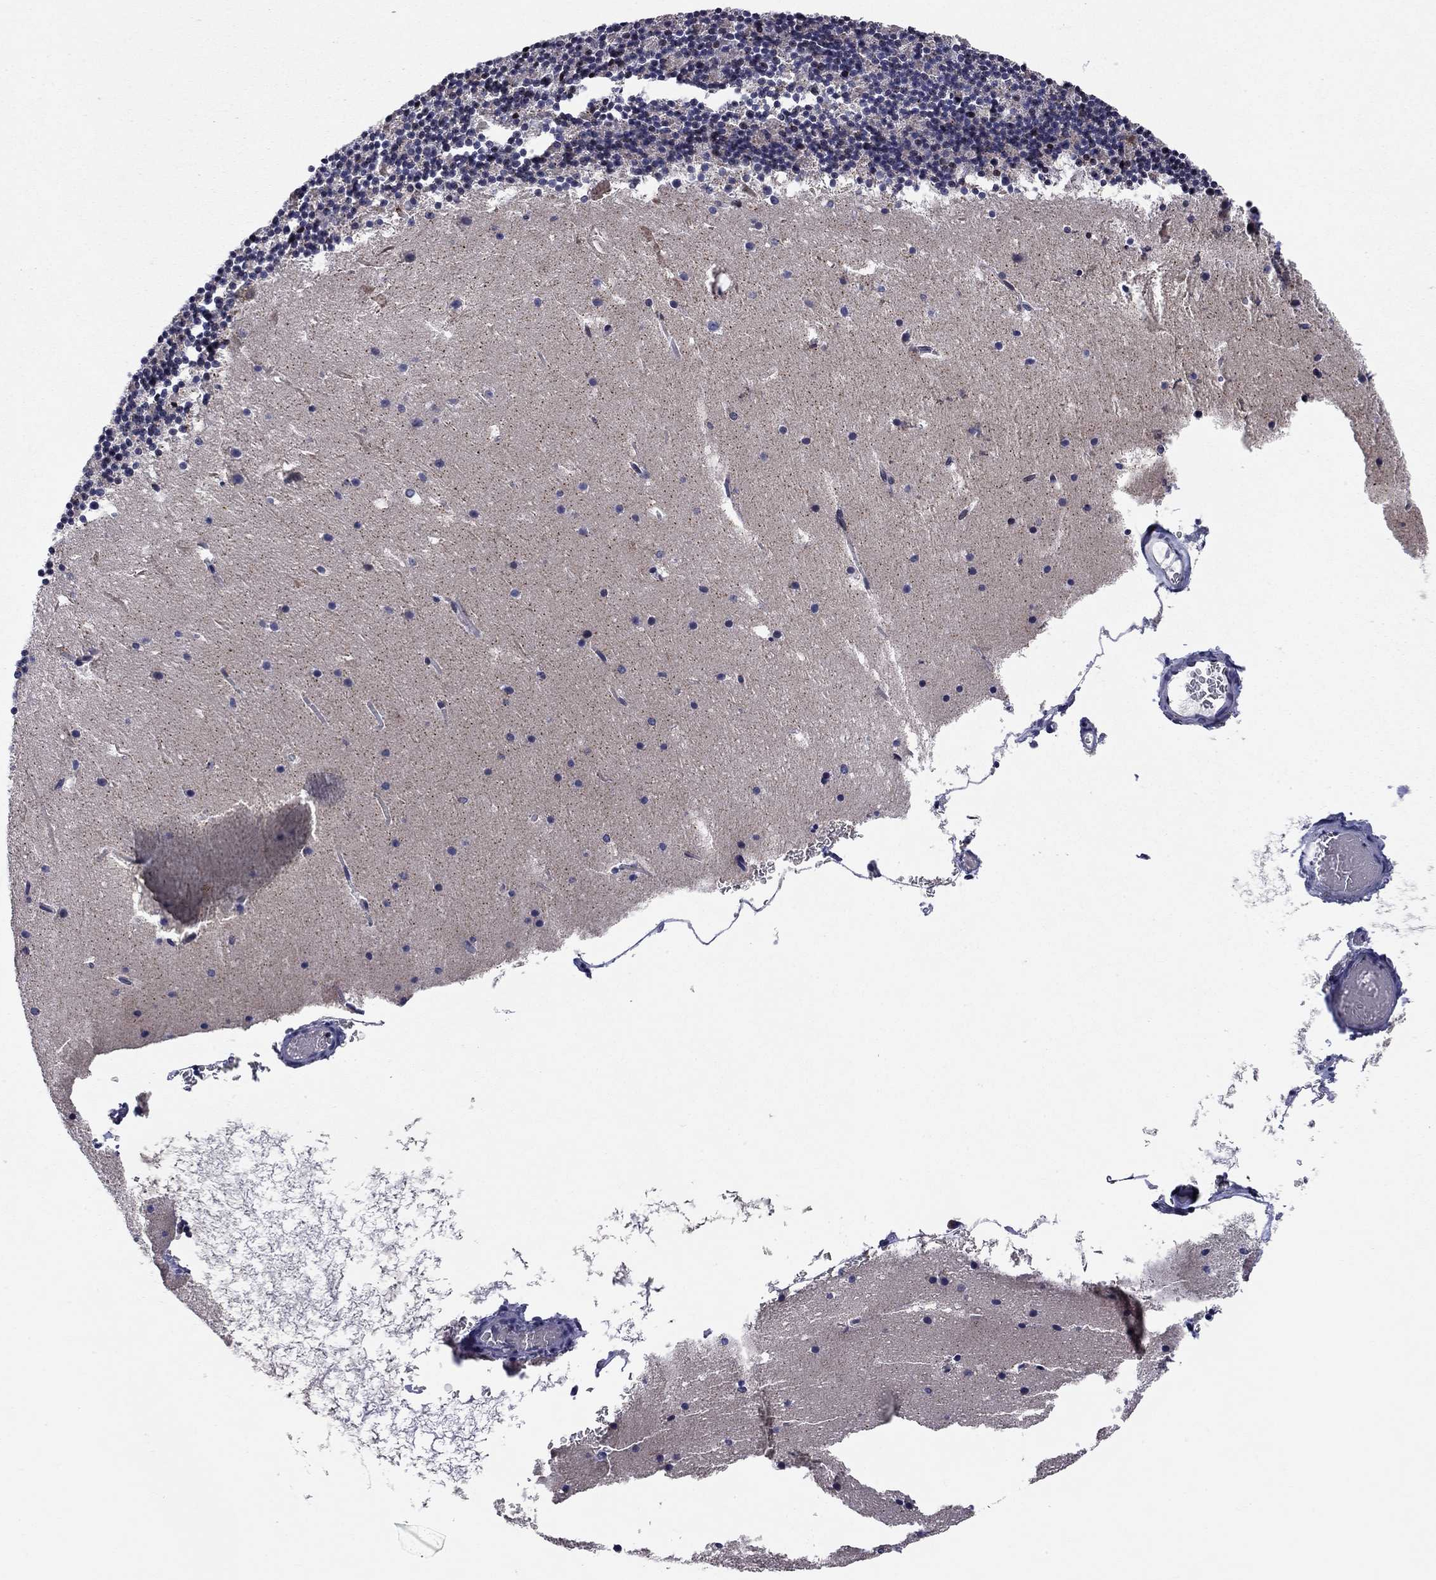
{"staining": {"intensity": "moderate", "quantity": "25%-75%", "location": "cytoplasmic/membranous"}, "tissue": "cerebellum", "cell_type": "Cells in granular layer", "image_type": "normal", "snomed": [{"axis": "morphology", "description": "Normal tissue, NOS"}, {"axis": "topography", "description": "Cerebellum"}], "caption": "Cerebellum was stained to show a protein in brown. There is medium levels of moderate cytoplasmic/membranous staining in about 25%-75% of cells in granular layer. Immunohistochemistry (ihc) stains the protein in brown and the nuclei are stained blue.", "gene": "ERN2", "patient": {"sex": "male", "age": 37}}